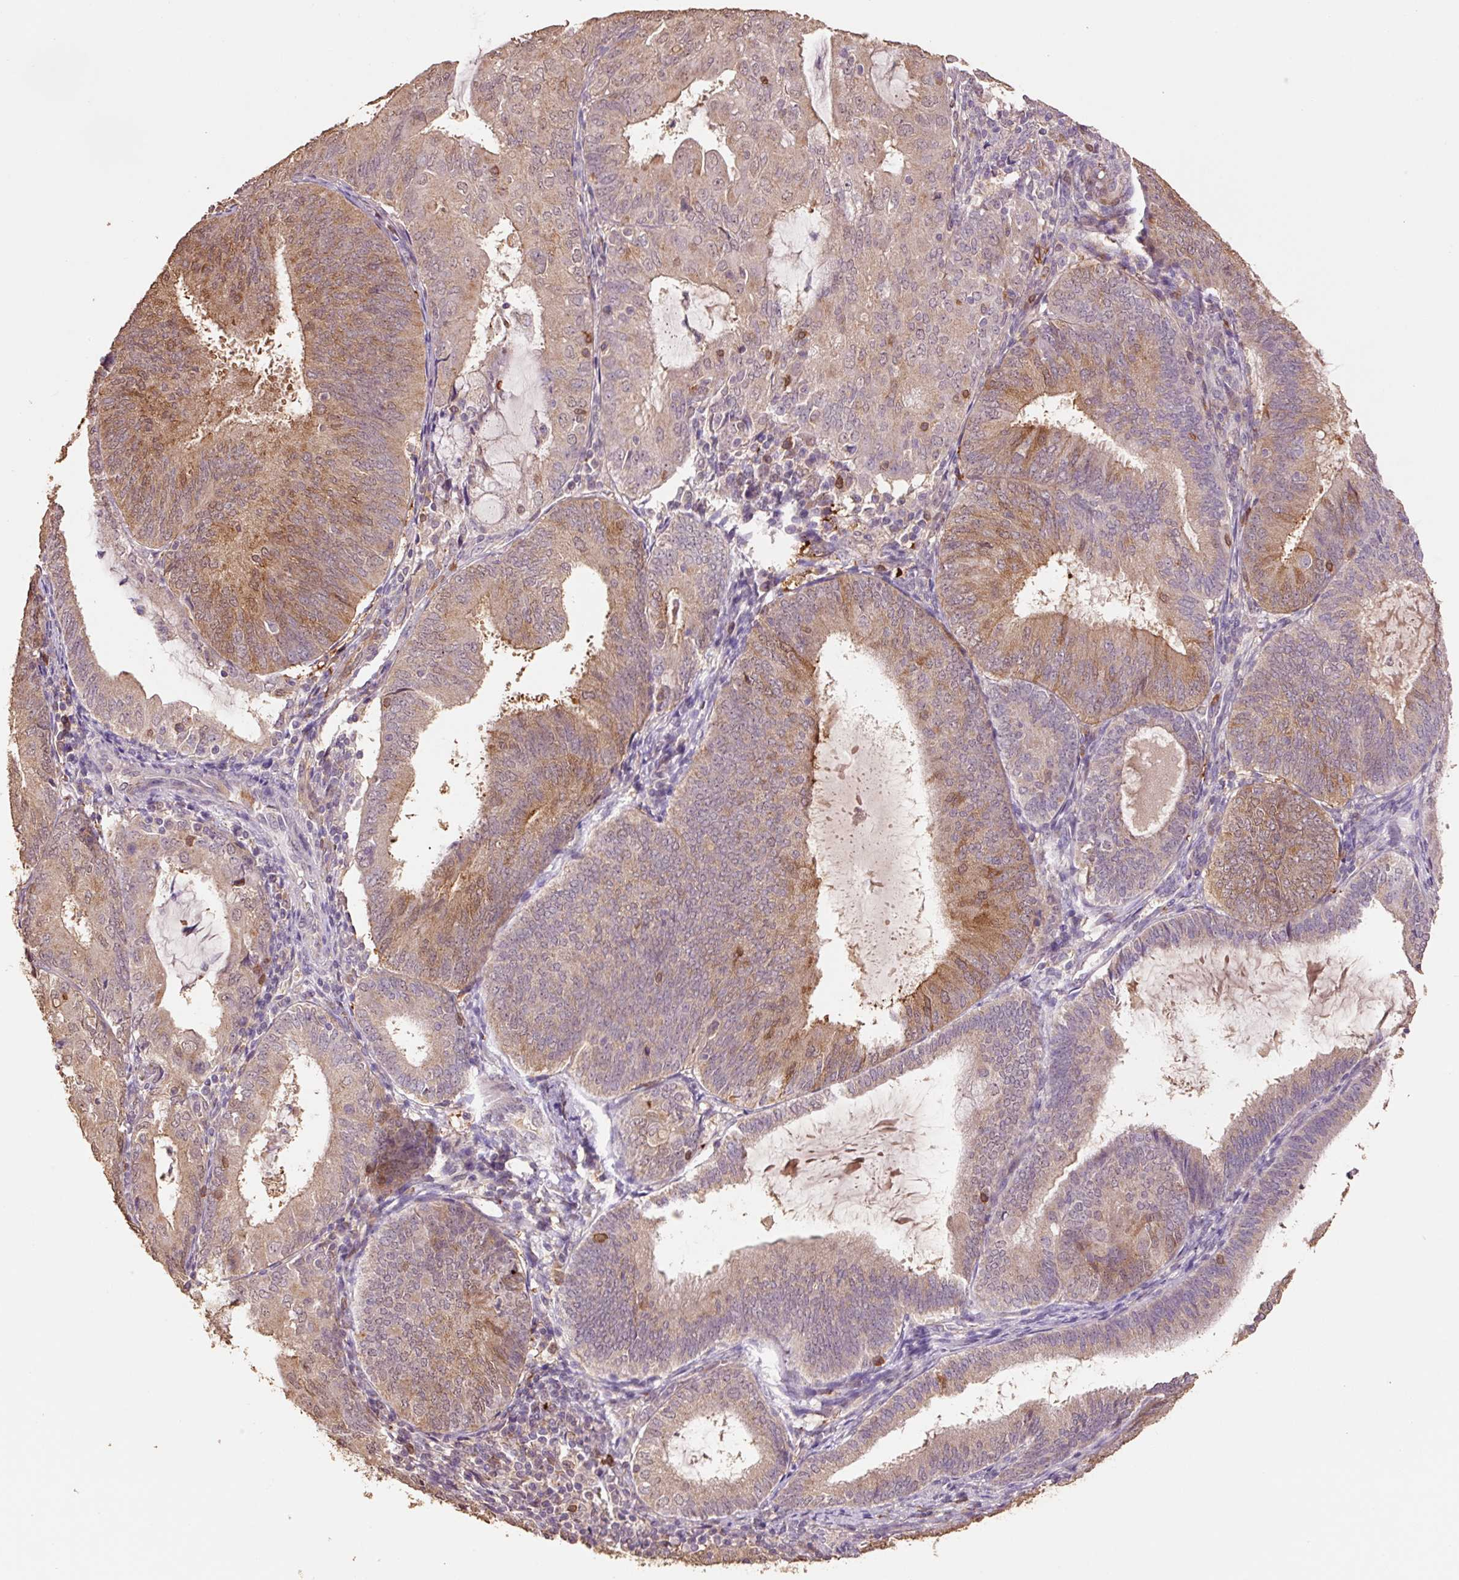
{"staining": {"intensity": "moderate", "quantity": ">75%", "location": "cytoplasmic/membranous,nuclear"}, "tissue": "endometrial cancer", "cell_type": "Tumor cells", "image_type": "cancer", "snomed": [{"axis": "morphology", "description": "Adenocarcinoma, NOS"}, {"axis": "topography", "description": "Endometrium"}], "caption": "A brown stain highlights moderate cytoplasmic/membranous and nuclear staining of a protein in human adenocarcinoma (endometrial) tumor cells.", "gene": "HERC2", "patient": {"sex": "female", "age": 81}}